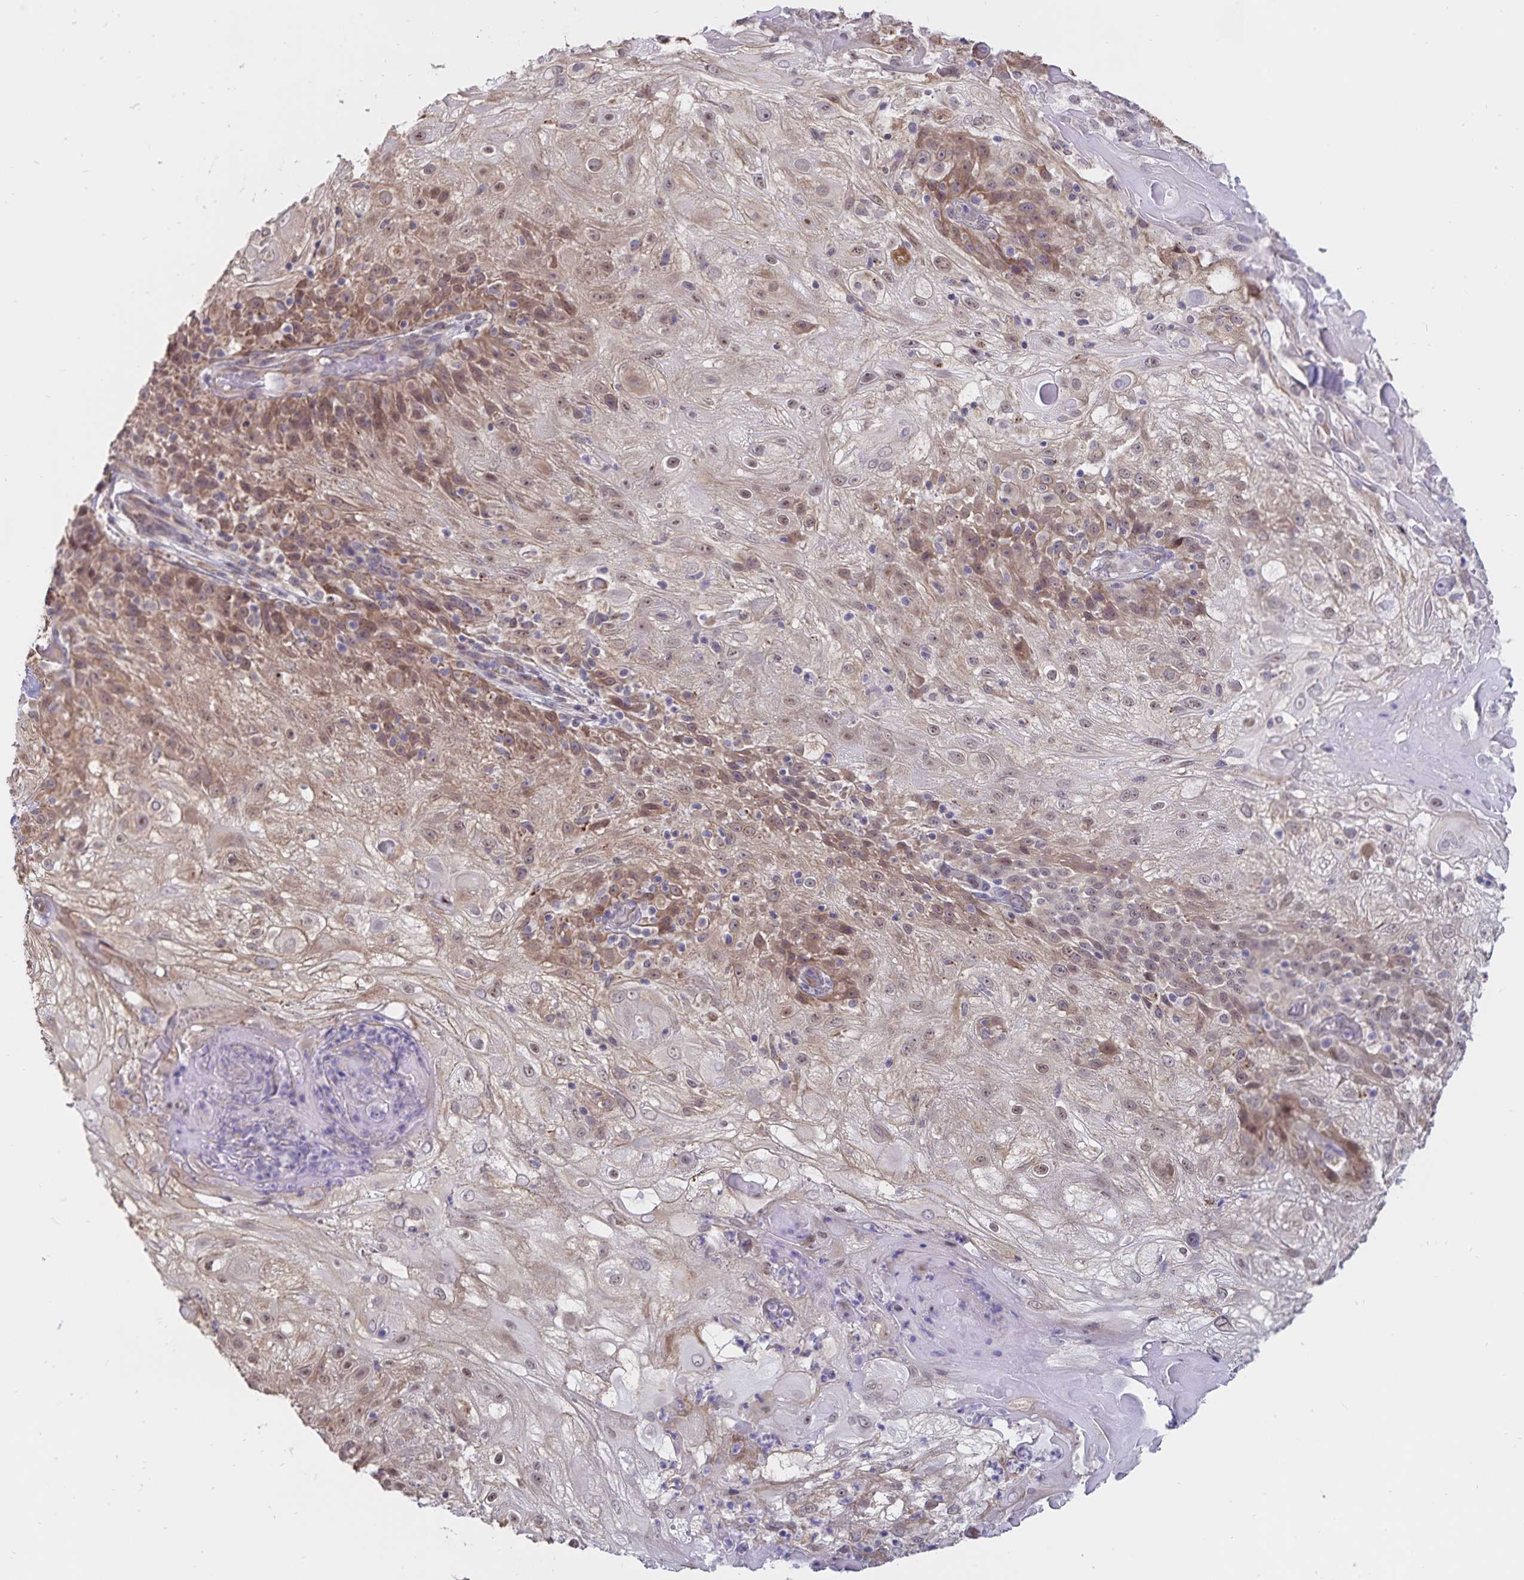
{"staining": {"intensity": "moderate", "quantity": "<25%", "location": "cytoplasmic/membranous,nuclear"}, "tissue": "skin cancer", "cell_type": "Tumor cells", "image_type": "cancer", "snomed": [{"axis": "morphology", "description": "Normal tissue, NOS"}, {"axis": "morphology", "description": "Squamous cell carcinoma, NOS"}, {"axis": "topography", "description": "Skin"}], "caption": "Immunohistochemistry (IHC) of human skin cancer shows low levels of moderate cytoplasmic/membranous and nuclear positivity in approximately <25% of tumor cells.", "gene": "ATP2A2", "patient": {"sex": "female", "age": 83}}